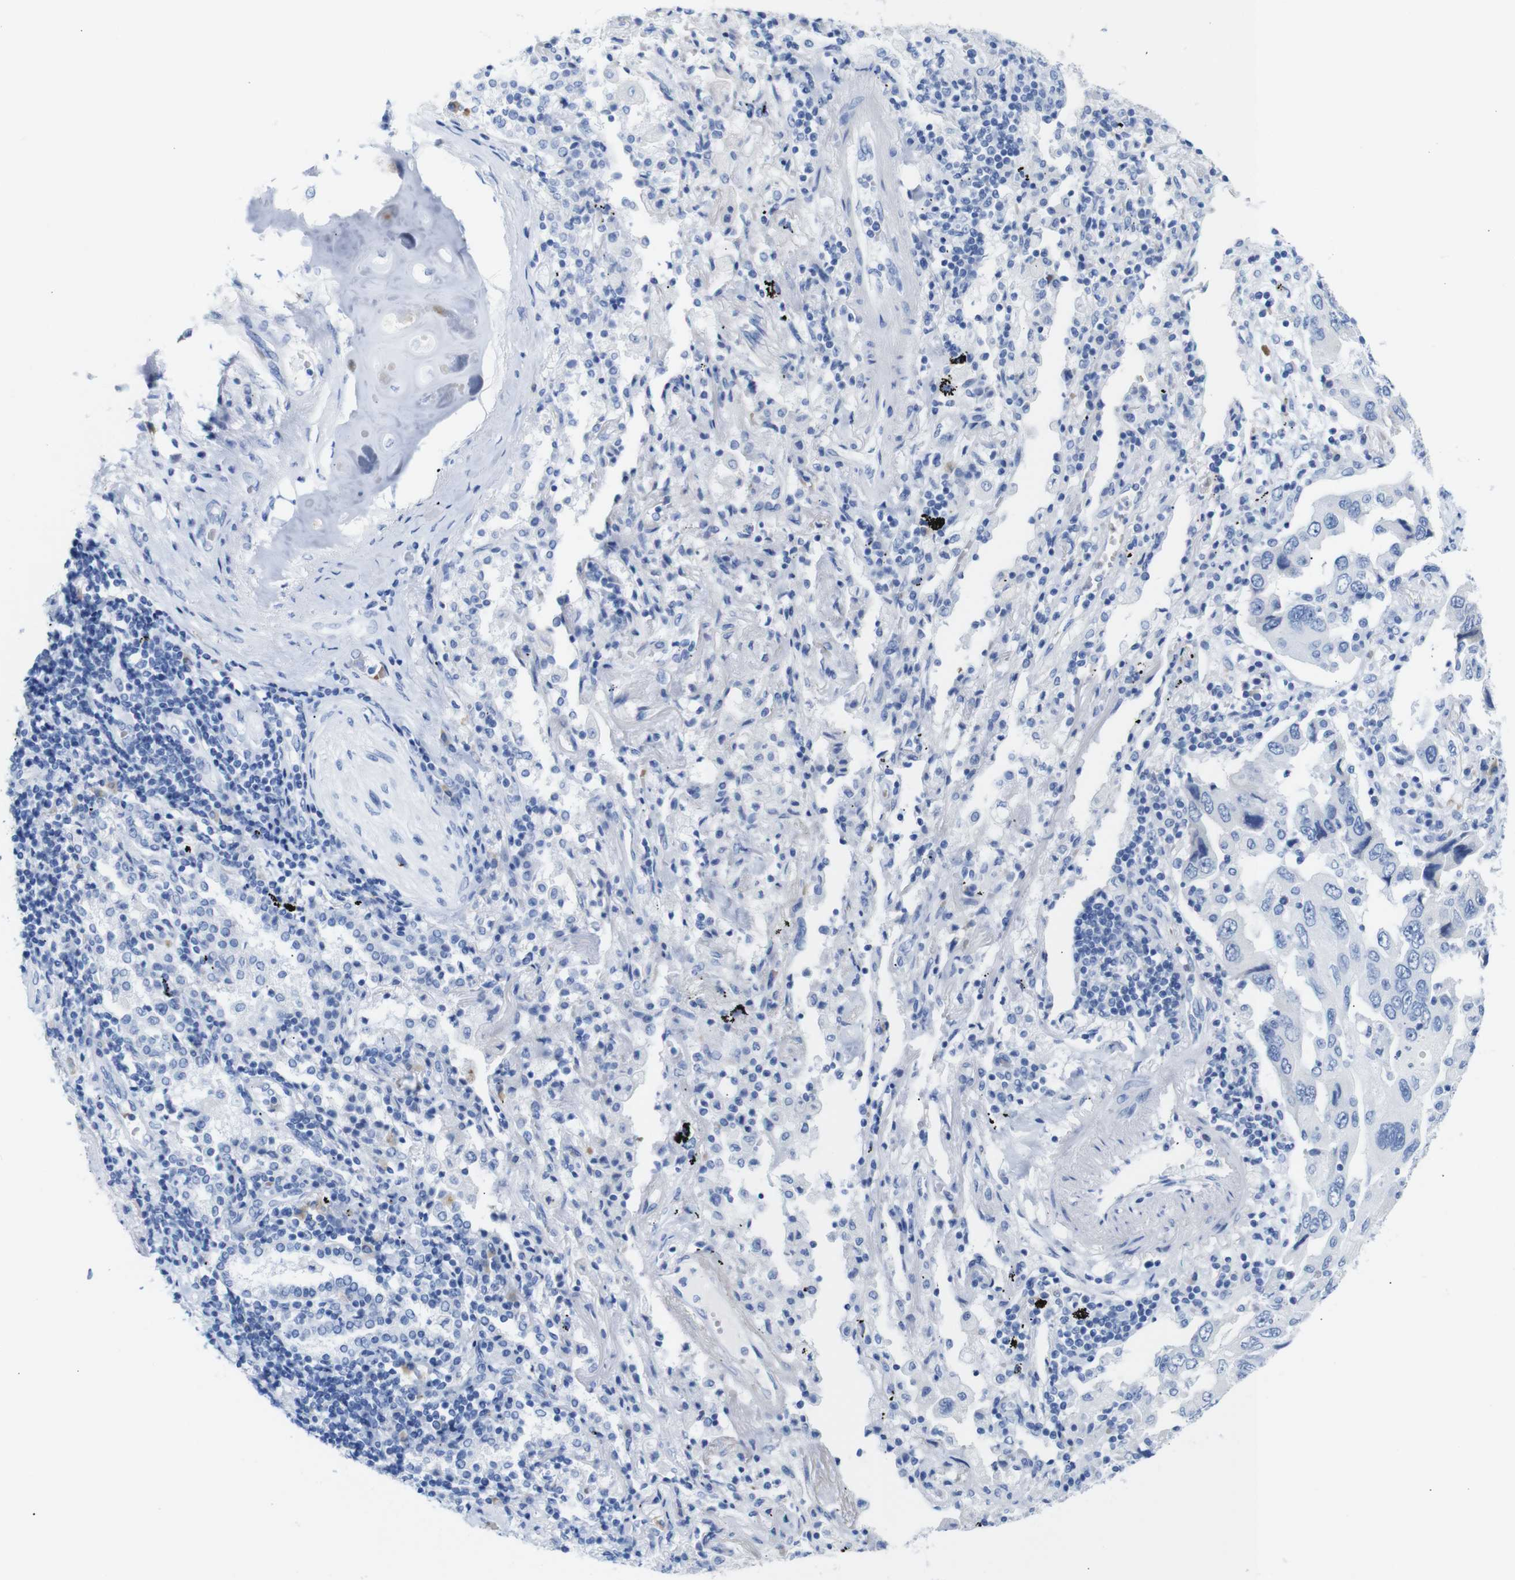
{"staining": {"intensity": "negative", "quantity": "none", "location": "none"}, "tissue": "lung cancer", "cell_type": "Tumor cells", "image_type": "cancer", "snomed": [{"axis": "morphology", "description": "Adenocarcinoma, NOS"}, {"axis": "topography", "description": "Lung"}], "caption": "Histopathology image shows no protein staining in tumor cells of adenocarcinoma (lung) tissue. (Stains: DAB immunohistochemistry (IHC) with hematoxylin counter stain, Microscopy: brightfield microscopy at high magnification).", "gene": "ERVMER34-1", "patient": {"sex": "female", "age": 65}}